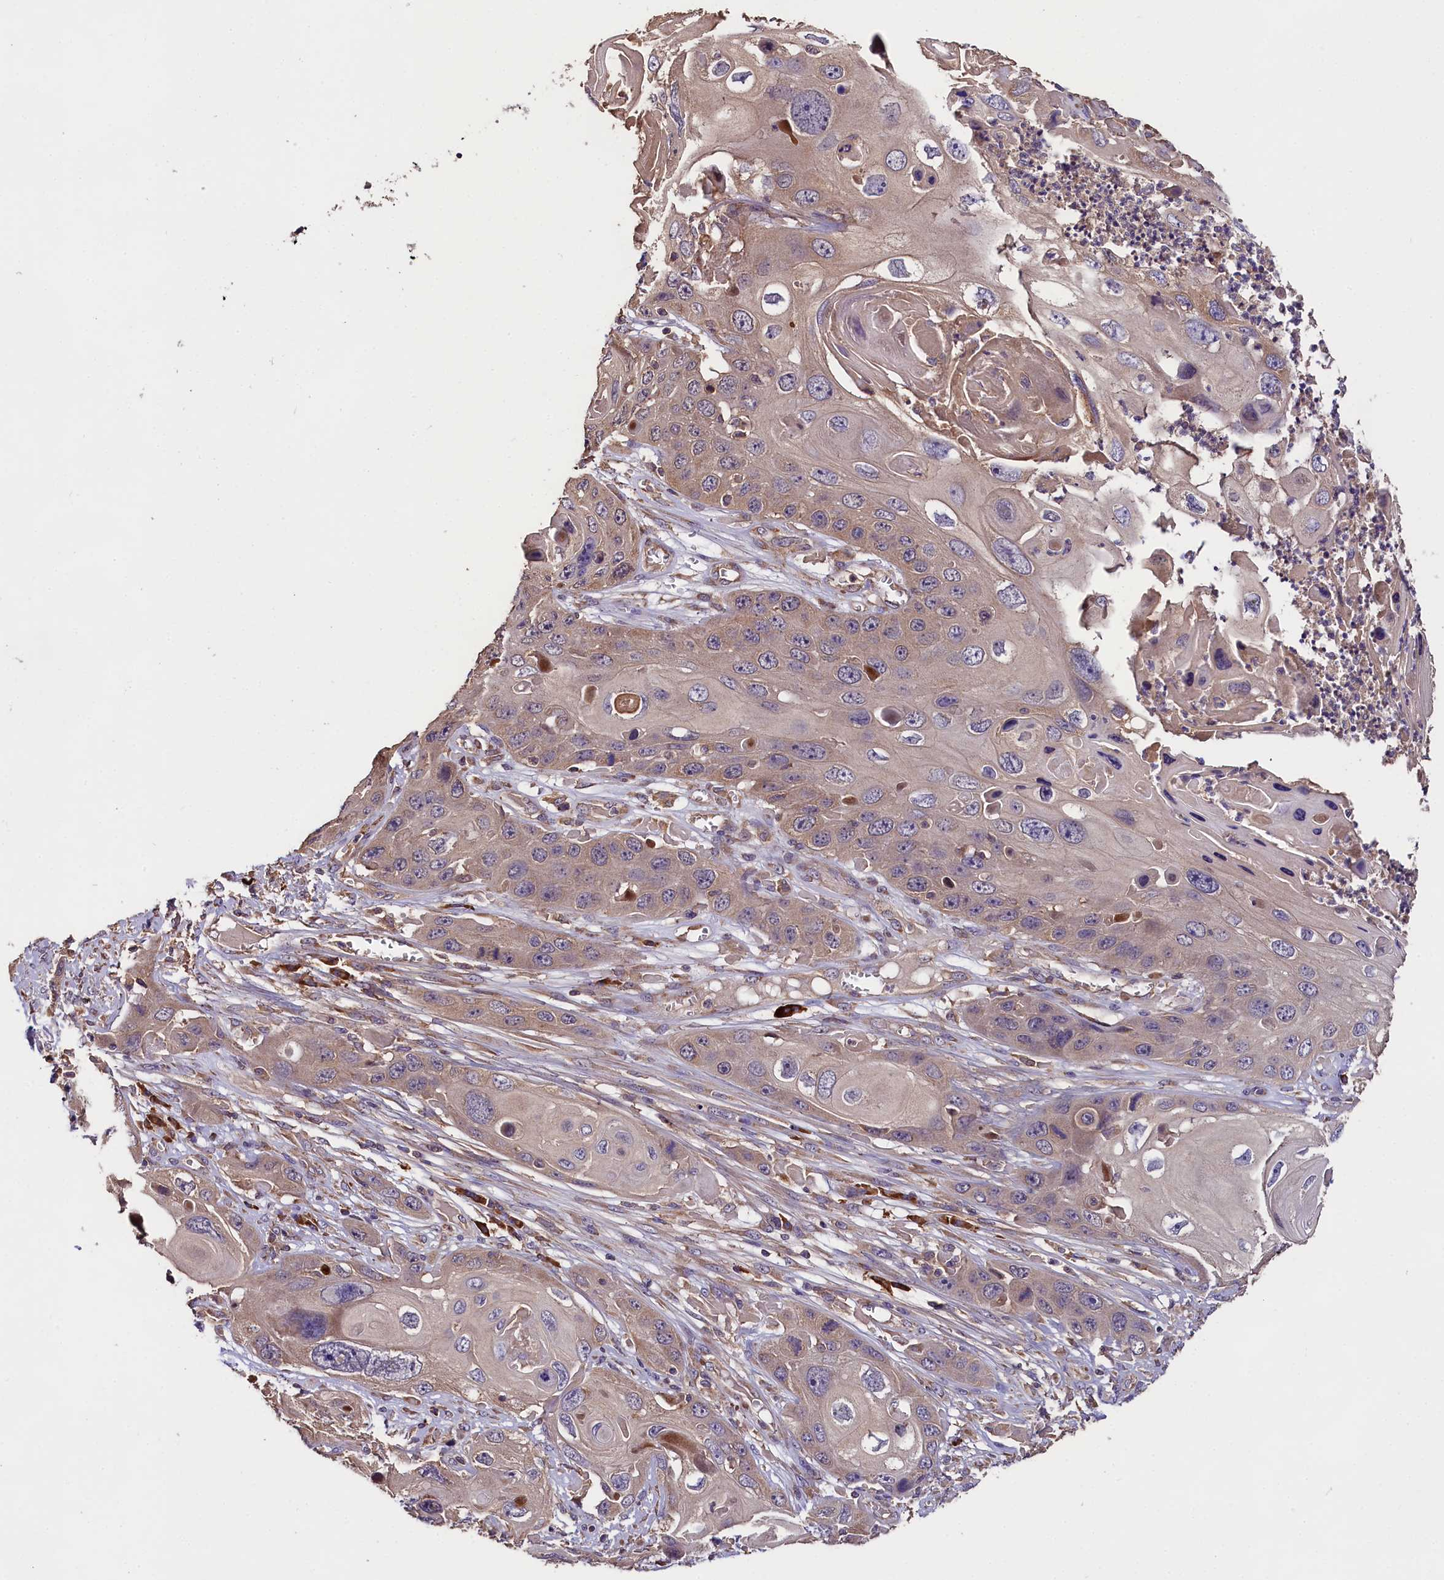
{"staining": {"intensity": "weak", "quantity": ">75%", "location": "cytoplasmic/membranous"}, "tissue": "skin cancer", "cell_type": "Tumor cells", "image_type": "cancer", "snomed": [{"axis": "morphology", "description": "Squamous cell carcinoma, NOS"}, {"axis": "topography", "description": "Skin"}], "caption": "Skin cancer tissue demonstrates weak cytoplasmic/membranous expression in approximately >75% of tumor cells The staining was performed using DAB, with brown indicating positive protein expression. Nuclei are stained blue with hematoxylin.", "gene": "ENKD1", "patient": {"sex": "male", "age": 55}}